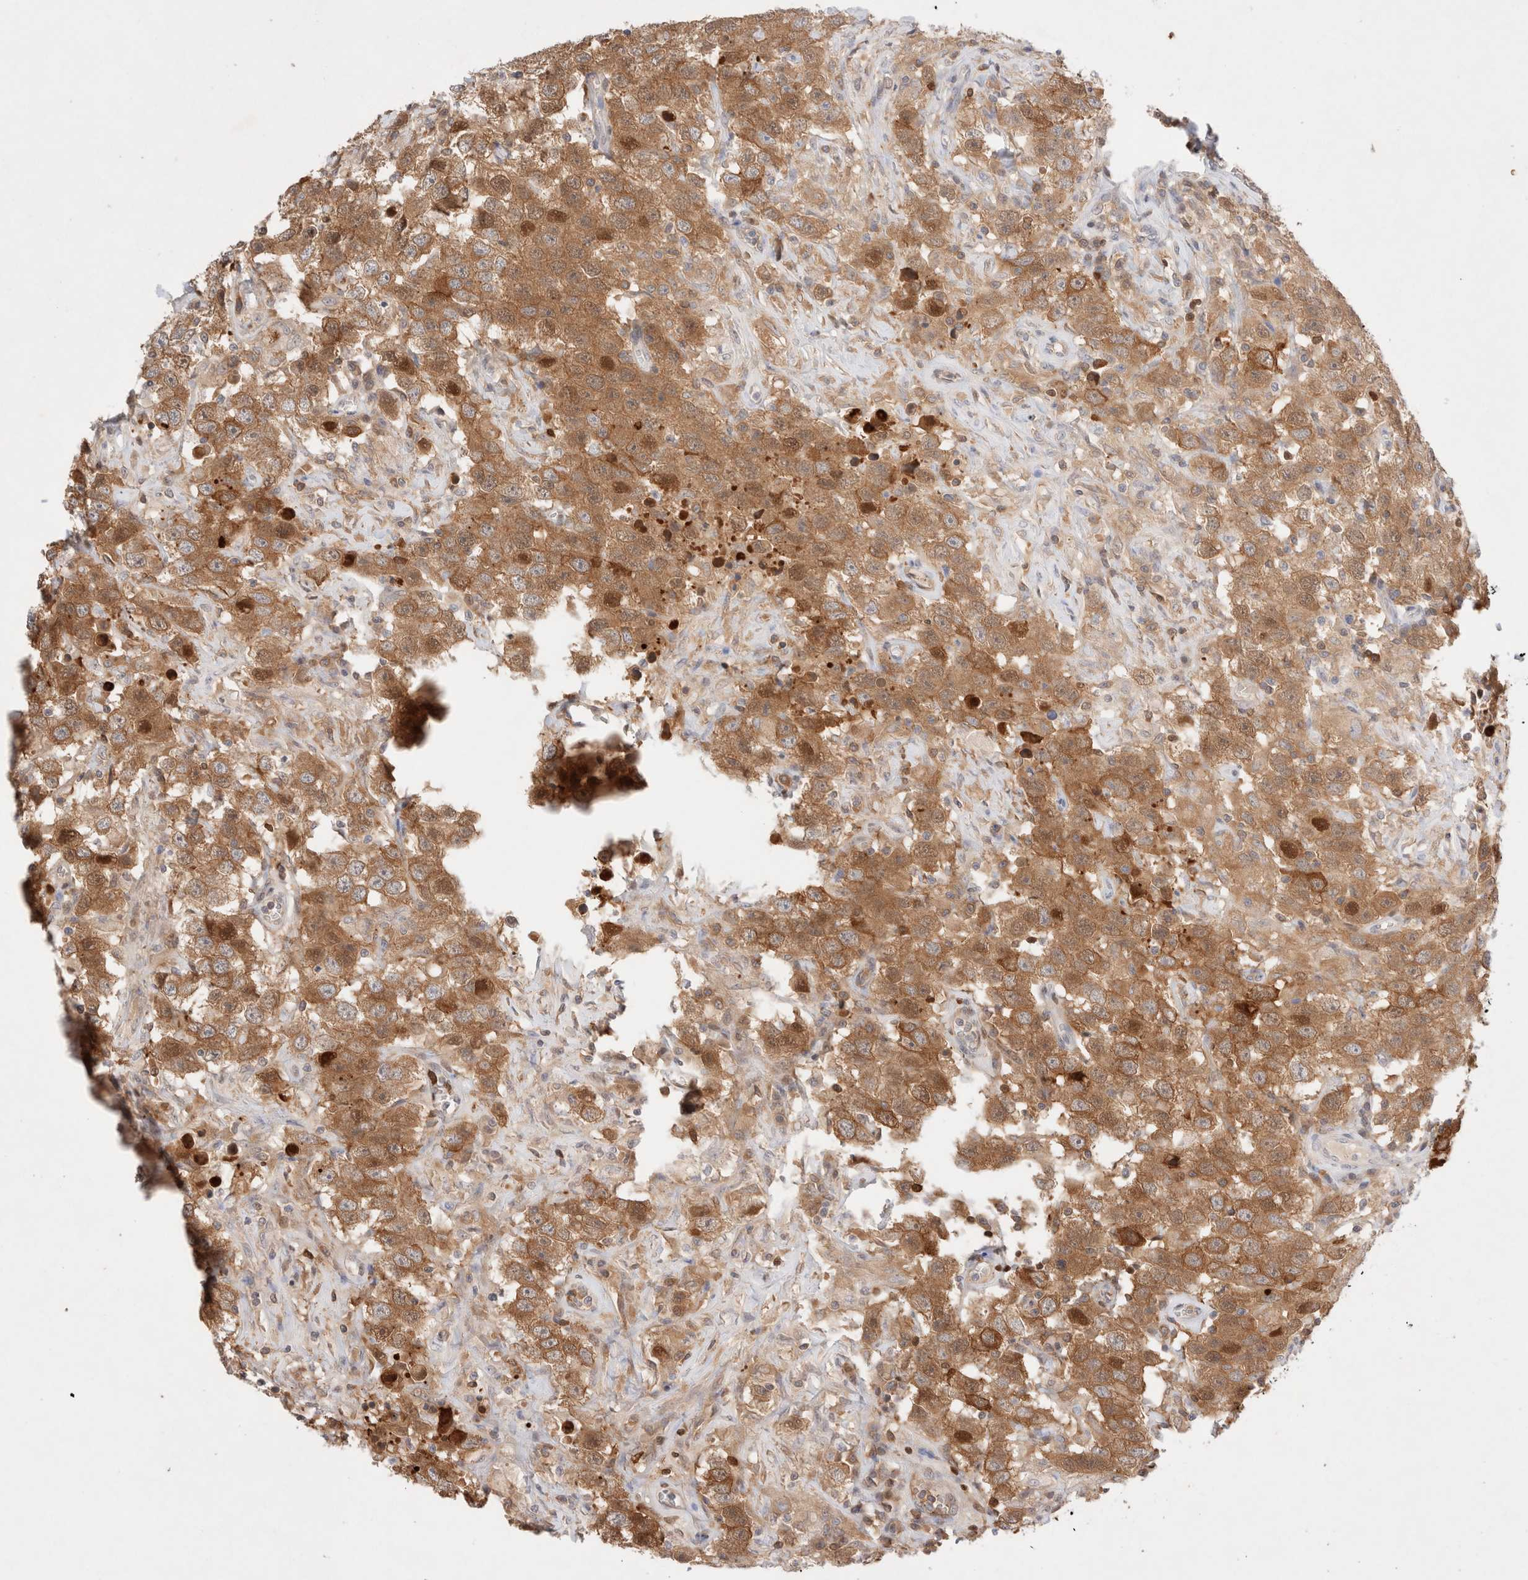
{"staining": {"intensity": "moderate", "quantity": ">75%", "location": "cytoplasmic/membranous,nuclear"}, "tissue": "testis cancer", "cell_type": "Tumor cells", "image_type": "cancer", "snomed": [{"axis": "morphology", "description": "Seminoma, NOS"}, {"axis": "topography", "description": "Testis"}], "caption": "Immunohistochemical staining of seminoma (testis) reveals medium levels of moderate cytoplasmic/membranous and nuclear staining in approximately >75% of tumor cells.", "gene": "STARD10", "patient": {"sex": "male", "age": 41}}